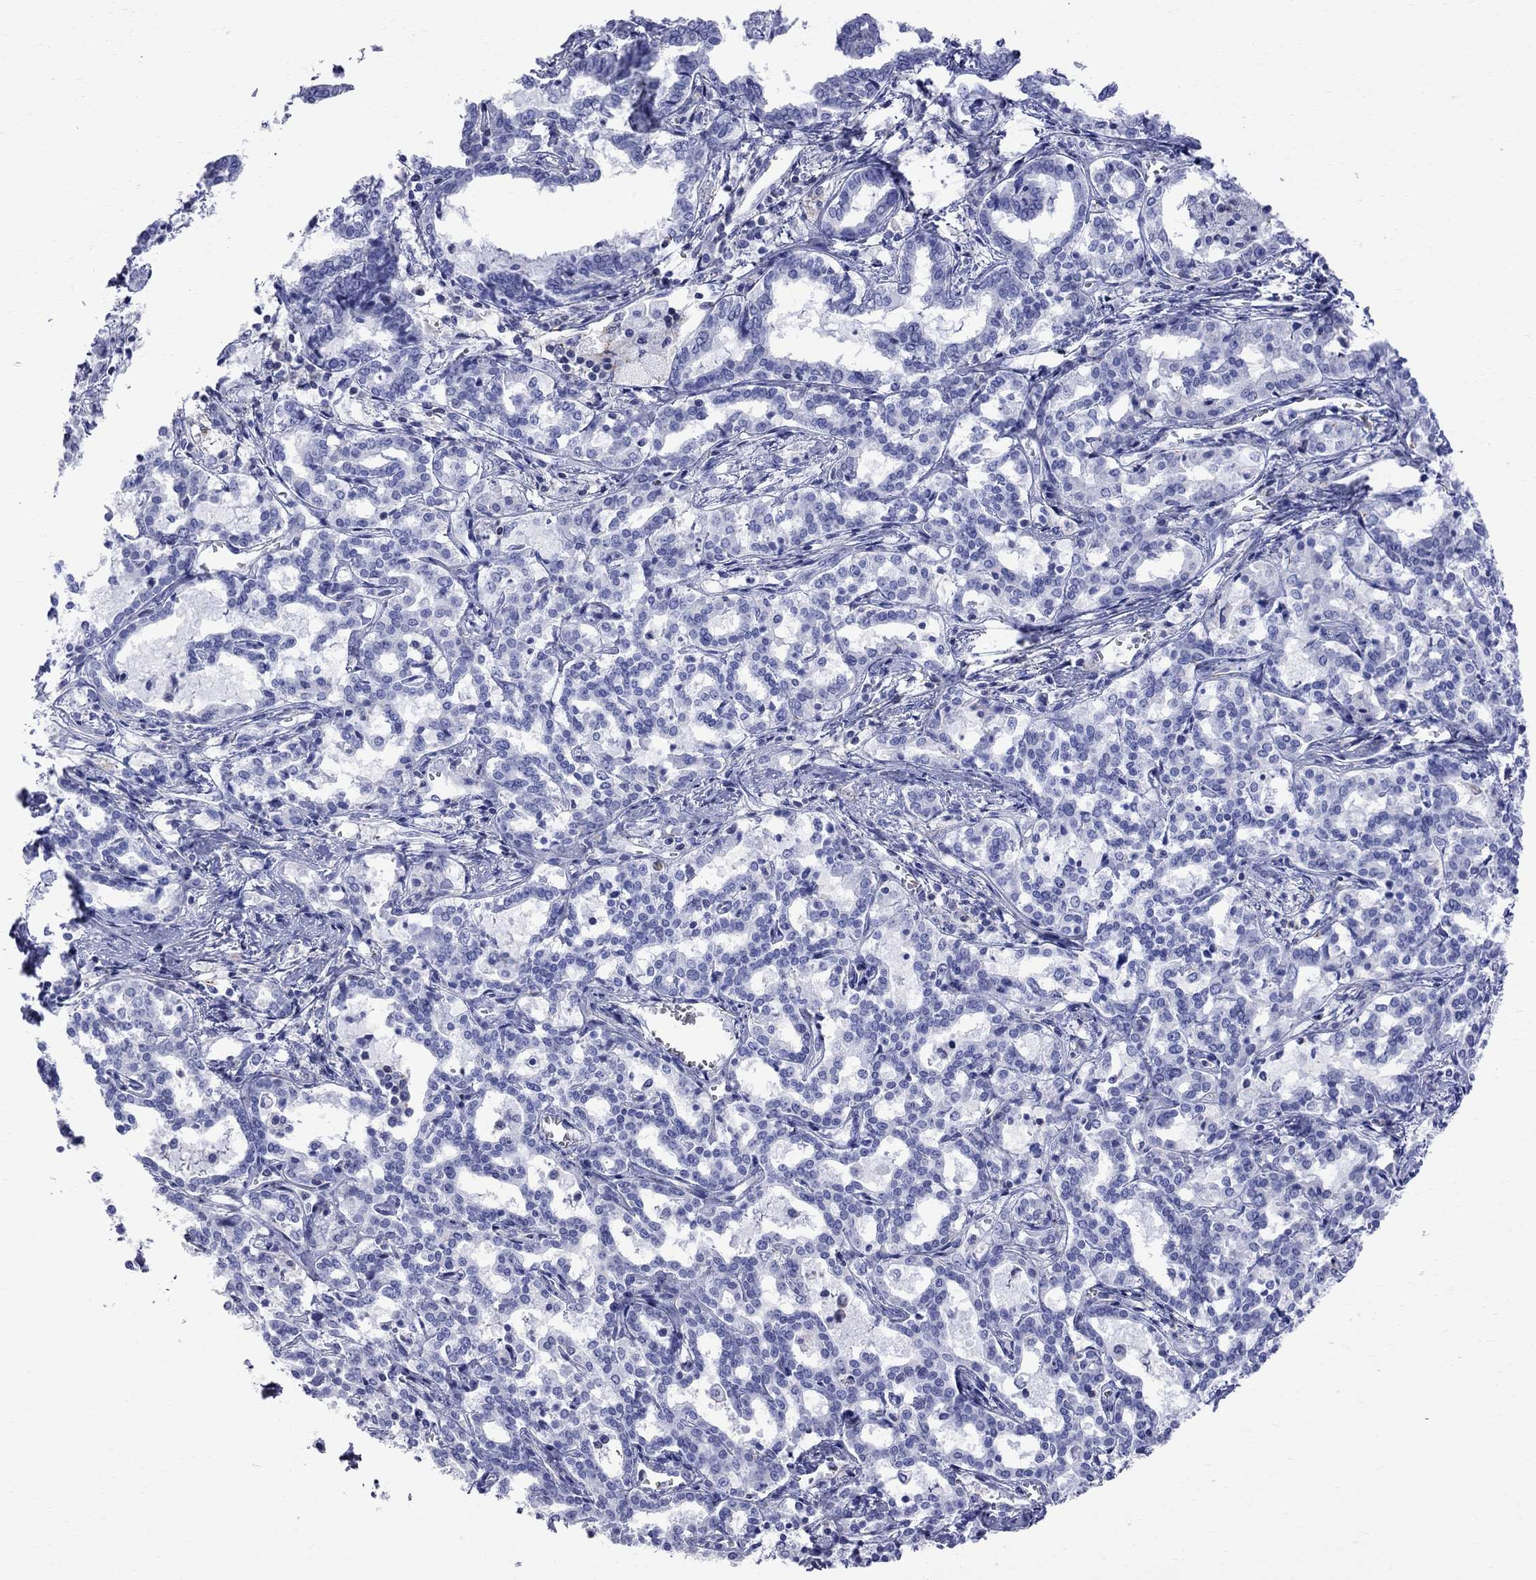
{"staining": {"intensity": "negative", "quantity": "none", "location": "none"}, "tissue": "liver cancer", "cell_type": "Tumor cells", "image_type": "cancer", "snomed": [{"axis": "morphology", "description": "Cholangiocarcinoma"}, {"axis": "topography", "description": "Liver"}], "caption": "DAB (3,3'-diaminobenzidine) immunohistochemical staining of human cholangiocarcinoma (liver) shows no significant expression in tumor cells.", "gene": "S100A3", "patient": {"sex": "female", "age": 47}}